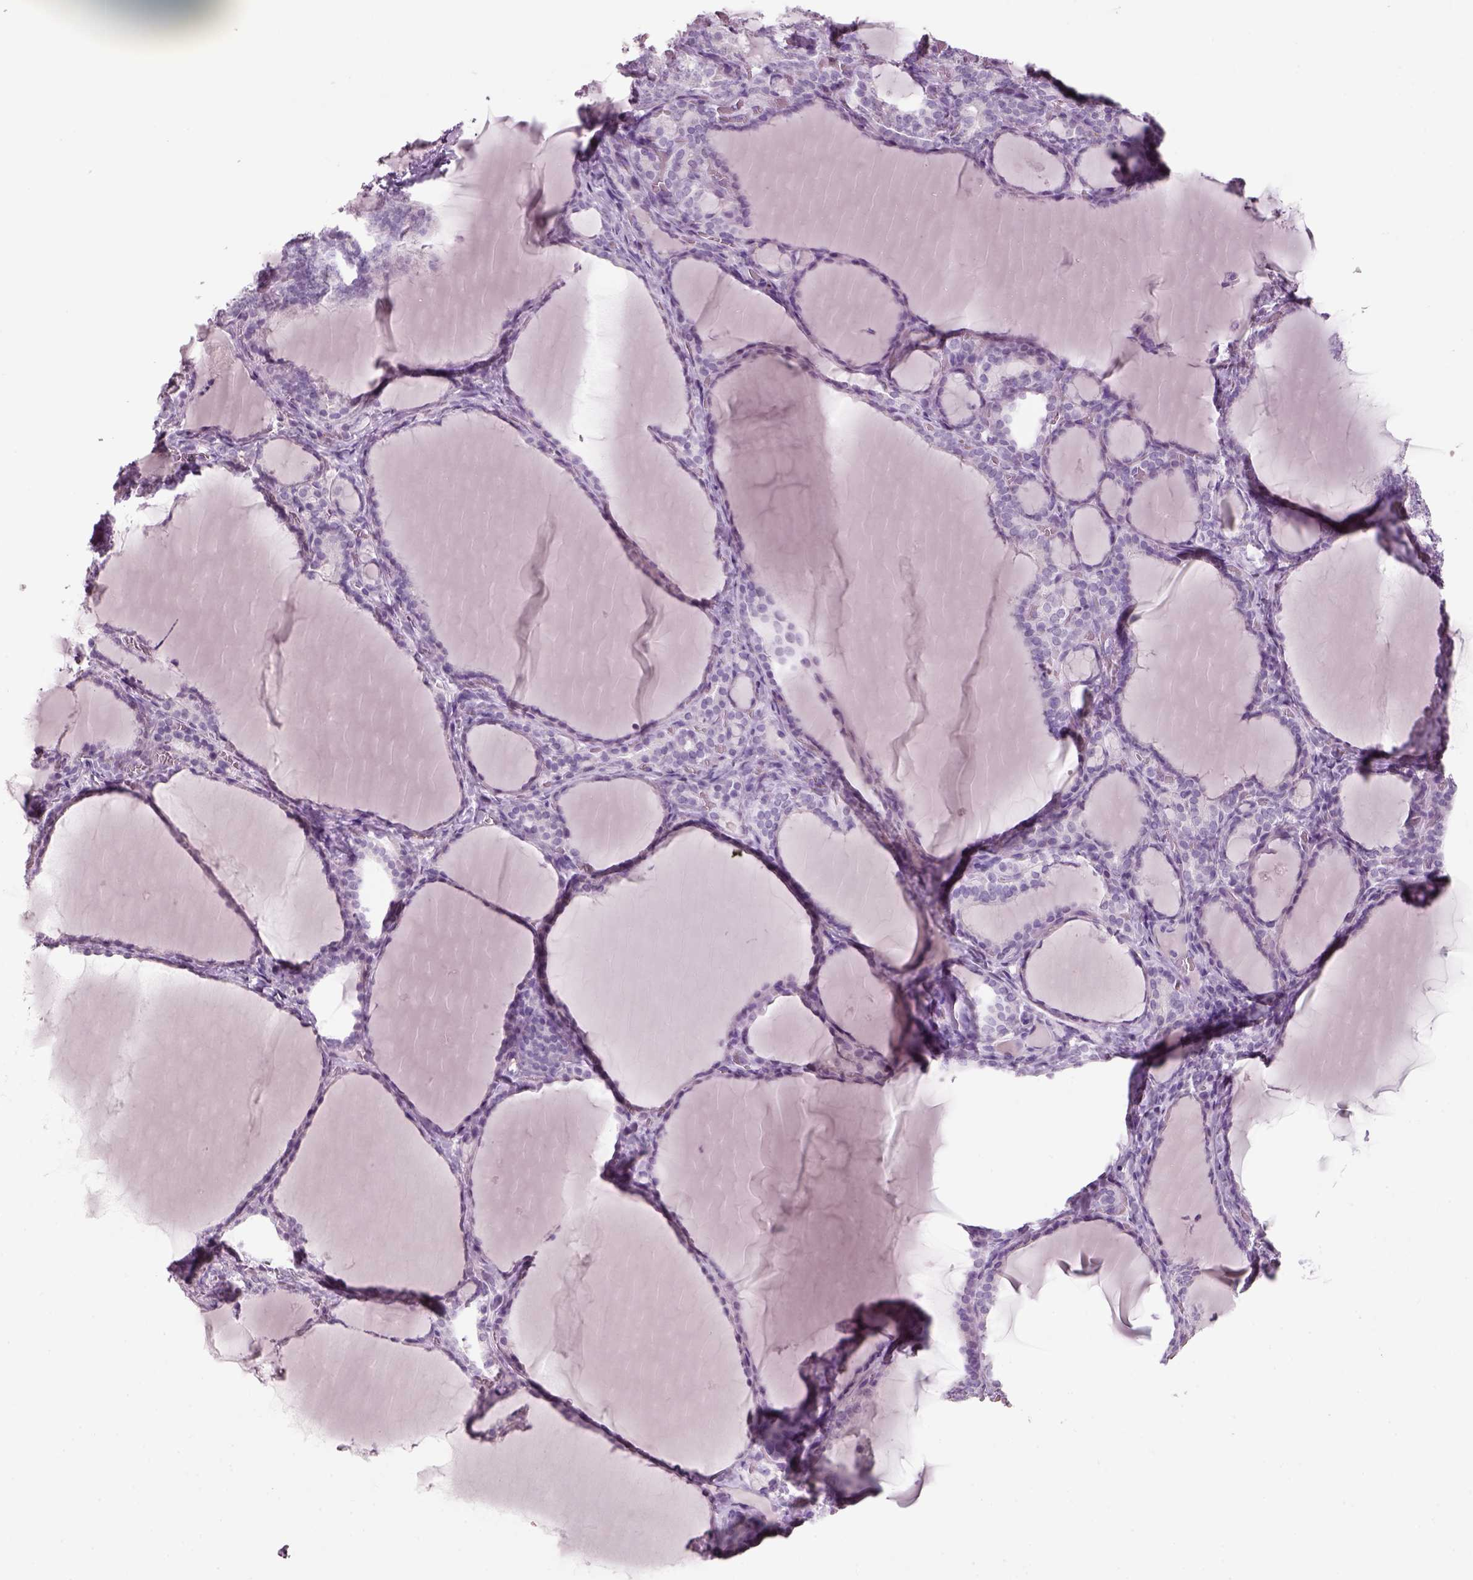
{"staining": {"intensity": "negative", "quantity": "none", "location": "none"}, "tissue": "thyroid gland", "cell_type": "Glandular cells", "image_type": "normal", "snomed": [{"axis": "morphology", "description": "Normal tissue, NOS"}, {"axis": "morphology", "description": "Hyperplasia, NOS"}, {"axis": "topography", "description": "Thyroid gland"}], "caption": "DAB immunohistochemical staining of benign human thyroid gland displays no significant staining in glandular cells. (Stains: DAB (3,3'-diaminobenzidine) immunohistochemistry with hematoxylin counter stain, Microscopy: brightfield microscopy at high magnification).", "gene": "SLC6A2", "patient": {"sex": "female", "age": 27}}